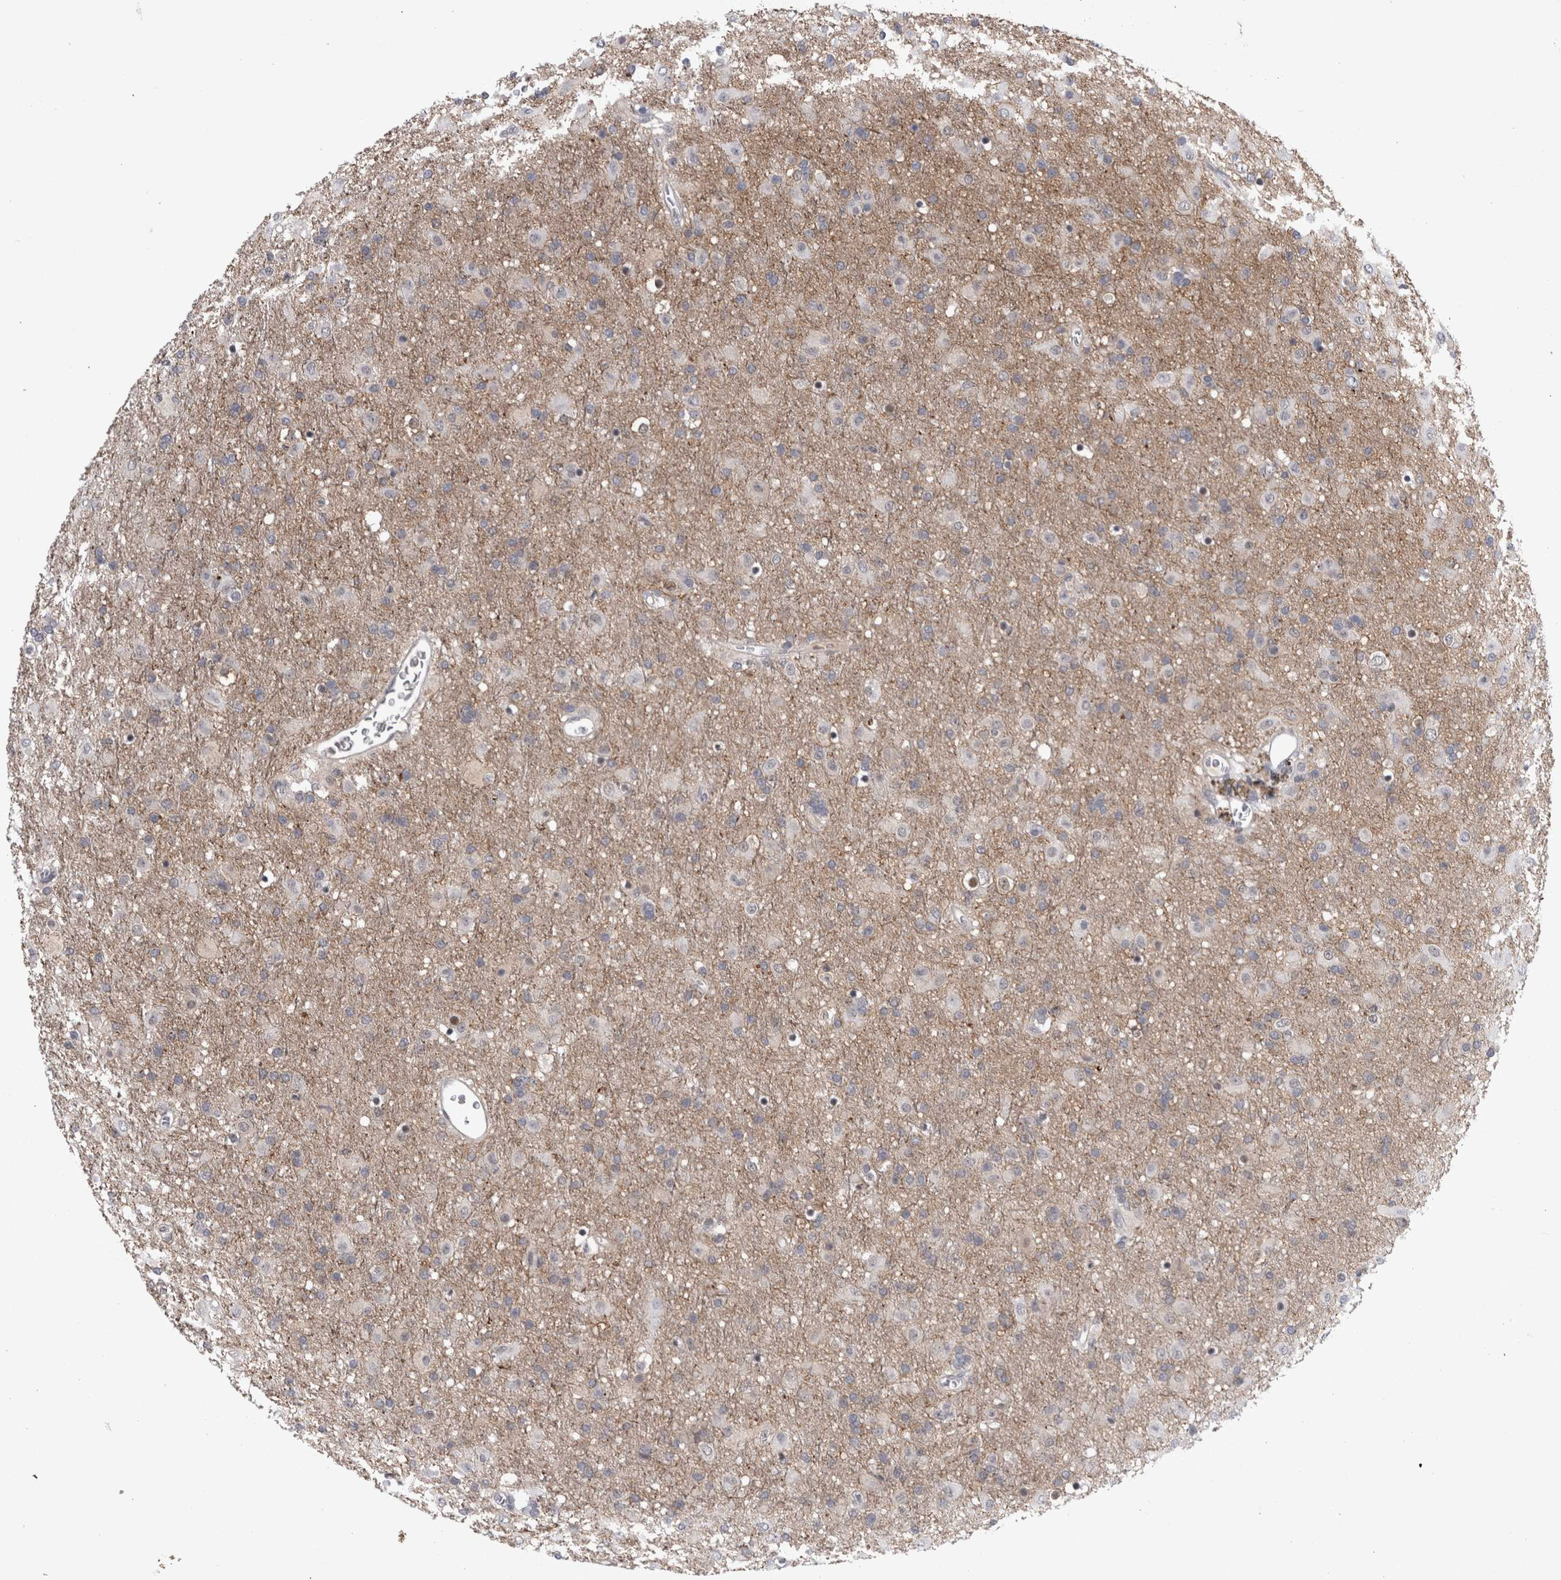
{"staining": {"intensity": "negative", "quantity": "none", "location": "none"}, "tissue": "glioma", "cell_type": "Tumor cells", "image_type": "cancer", "snomed": [{"axis": "morphology", "description": "Glioma, malignant, Low grade"}, {"axis": "topography", "description": "Brain"}], "caption": "This is an immunohistochemistry (IHC) histopathology image of glioma. There is no positivity in tumor cells.", "gene": "PEBP4", "patient": {"sex": "male", "age": 65}}